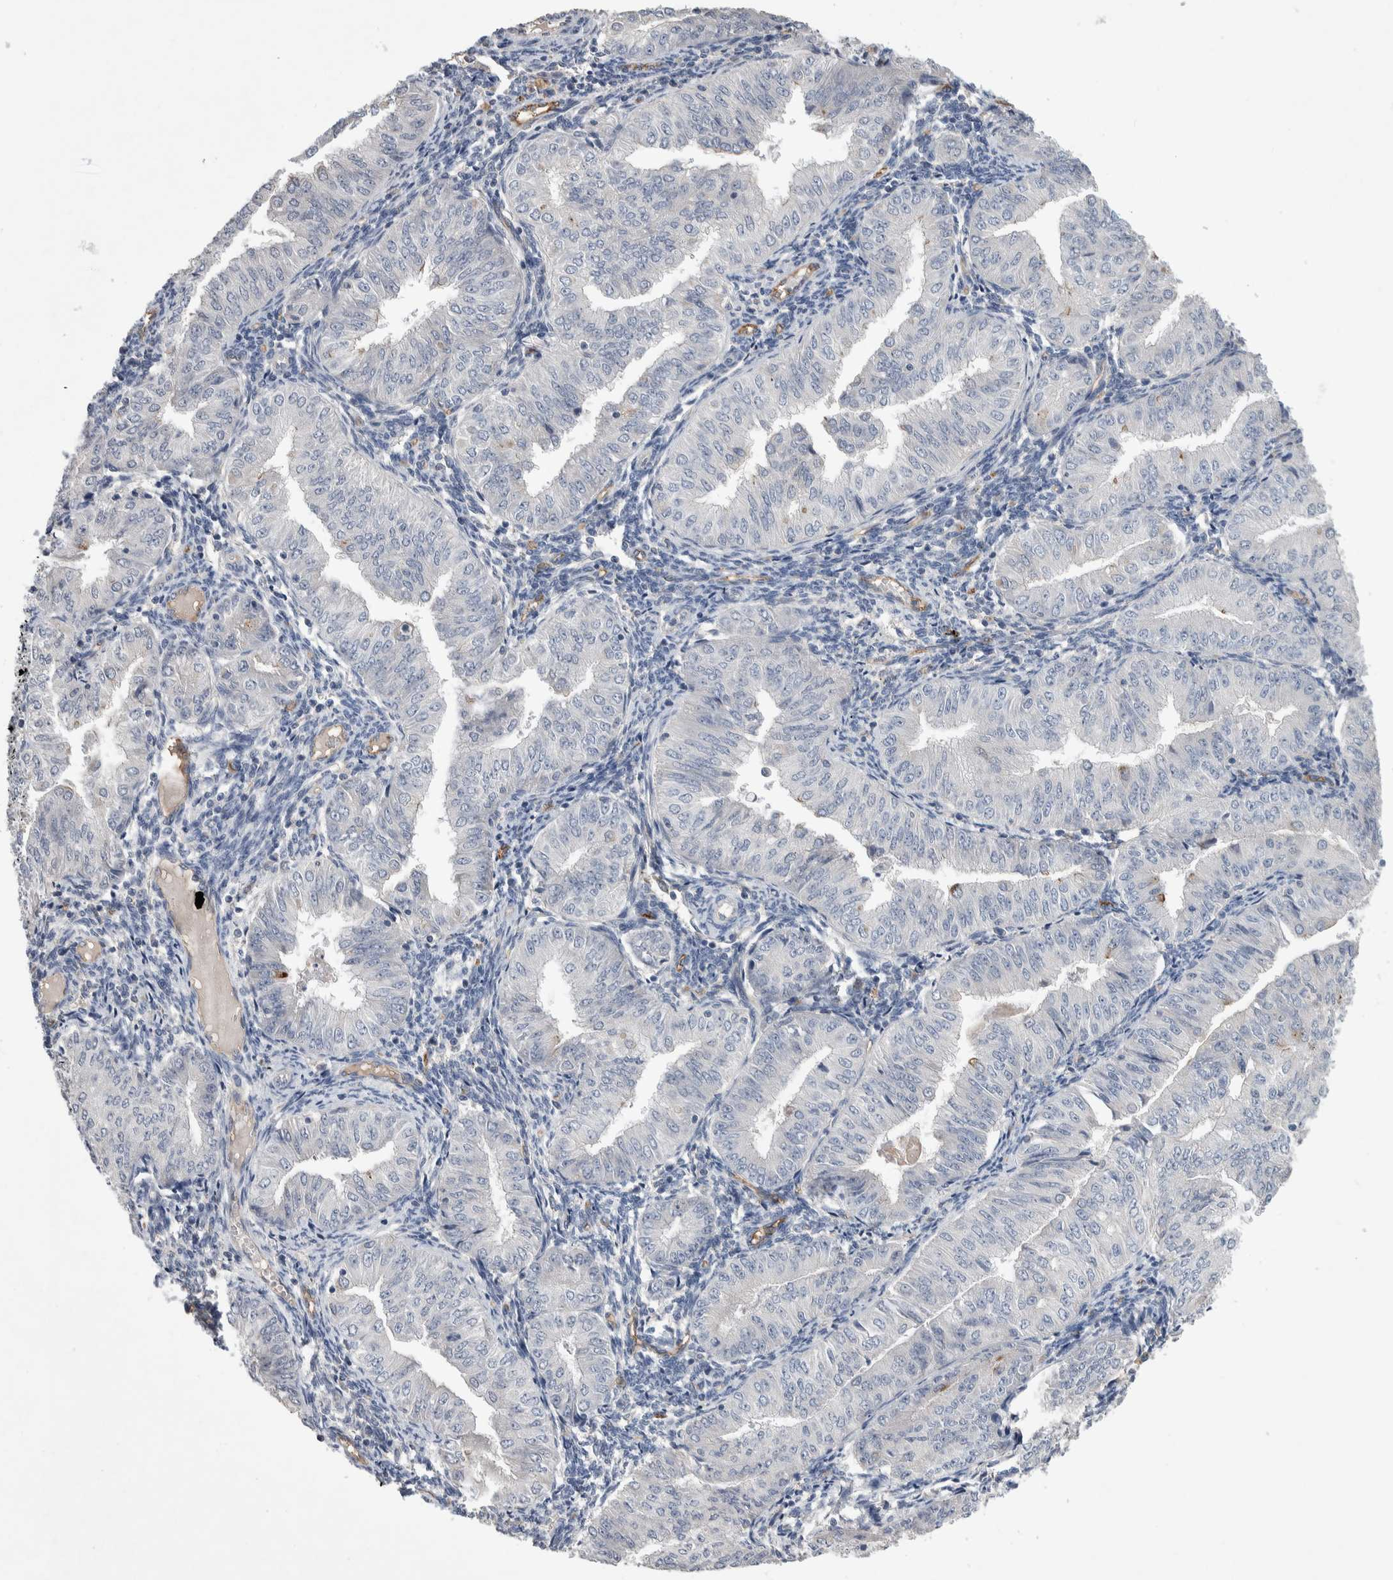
{"staining": {"intensity": "negative", "quantity": "none", "location": "none"}, "tissue": "endometrial cancer", "cell_type": "Tumor cells", "image_type": "cancer", "snomed": [{"axis": "morphology", "description": "Normal tissue, NOS"}, {"axis": "morphology", "description": "Adenocarcinoma, NOS"}, {"axis": "topography", "description": "Endometrium"}], "caption": "Tumor cells are negative for protein expression in human endometrial adenocarcinoma.", "gene": "CEP131", "patient": {"sex": "female", "age": 53}}